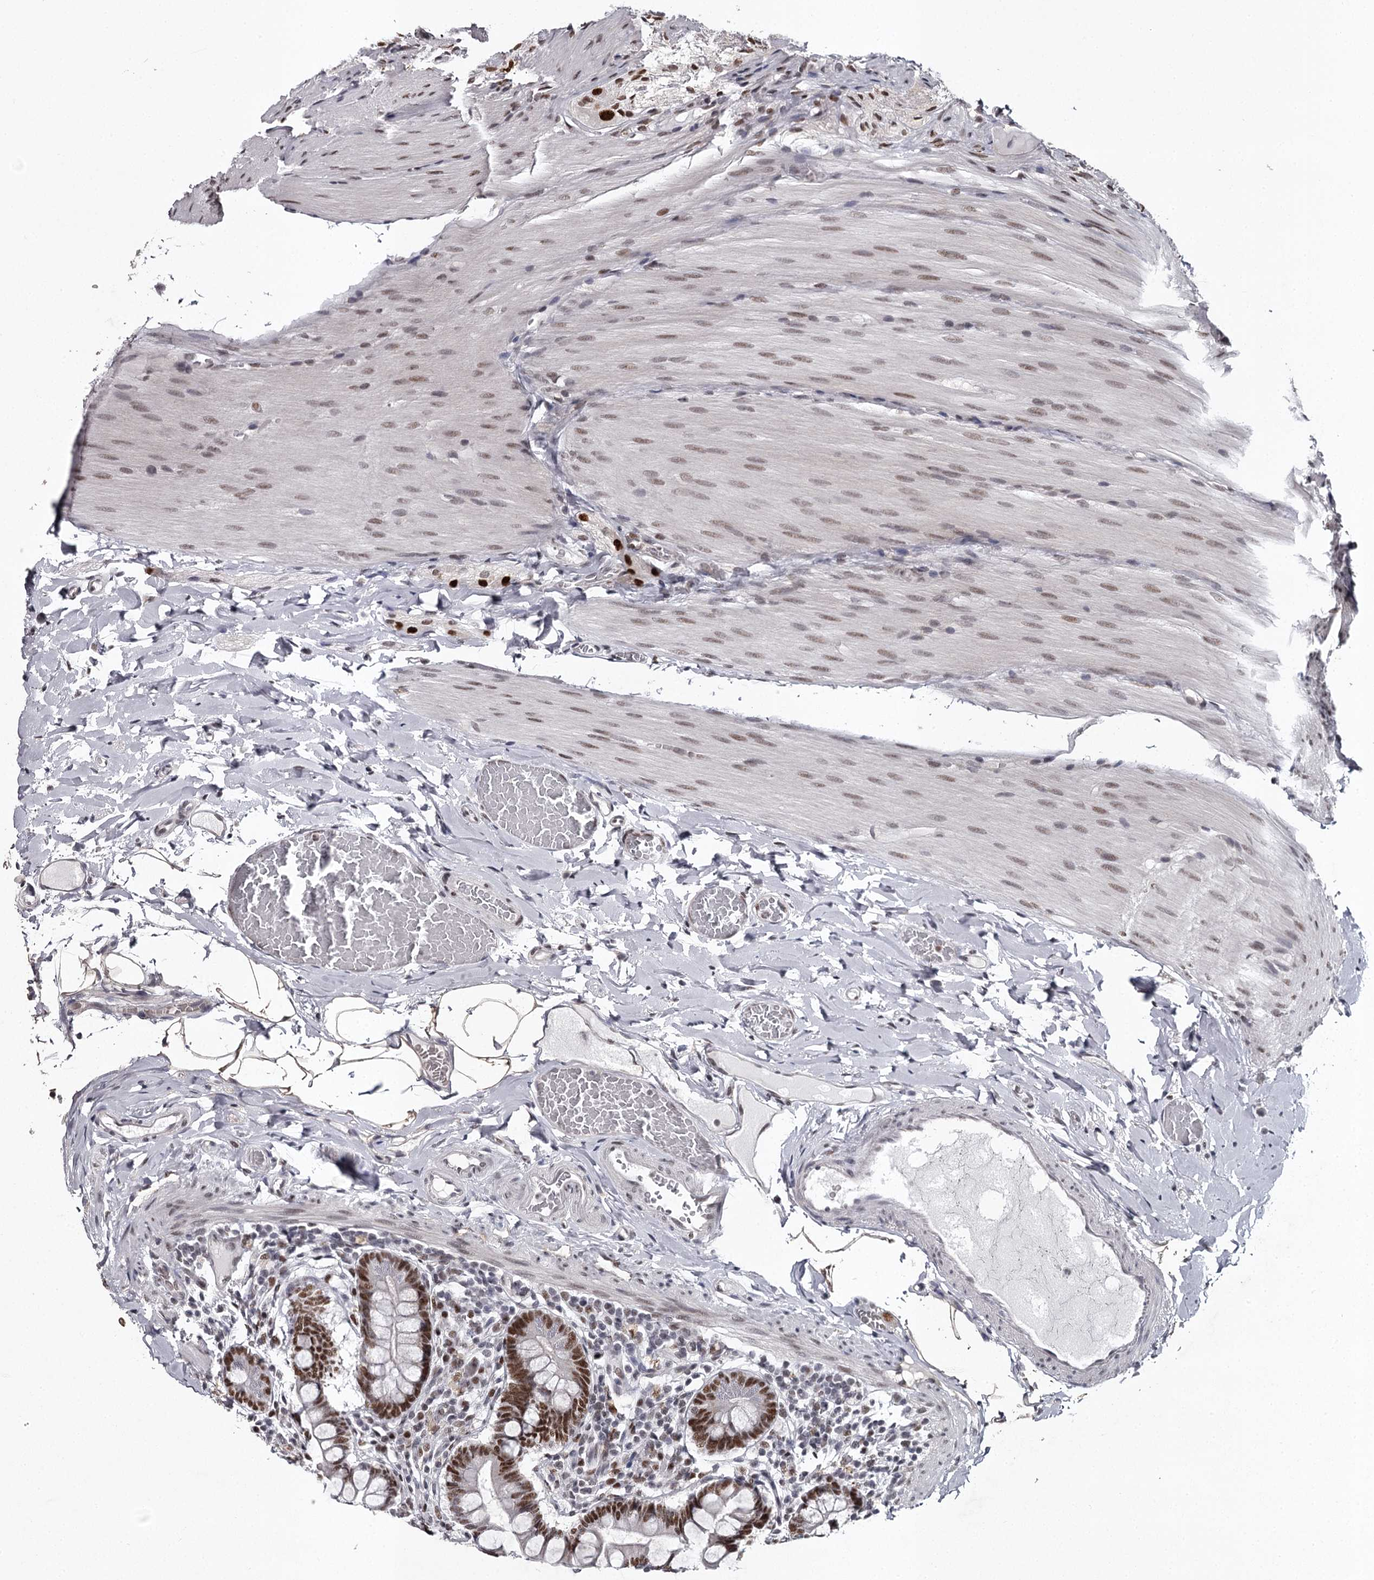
{"staining": {"intensity": "strong", "quantity": ">75%", "location": "nuclear"}, "tissue": "small intestine", "cell_type": "Glandular cells", "image_type": "normal", "snomed": [{"axis": "morphology", "description": "Normal tissue, NOS"}, {"axis": "topography", "description": "Small intestine"}], "caption": "IHC (DAB (3,3'-diaminobenzidine)) staining of benign human small intestine shows strong nuclear protein positivity in approximately >75% of glandular cells. The staining was performed using DAB (3,3'-diaminobenzidine), with brown indicating positive protein expression. Nuclei are stained blue with hematoxylin.", "gene": "PSPC1", "patient": {"sex": "male", "age": 41}}